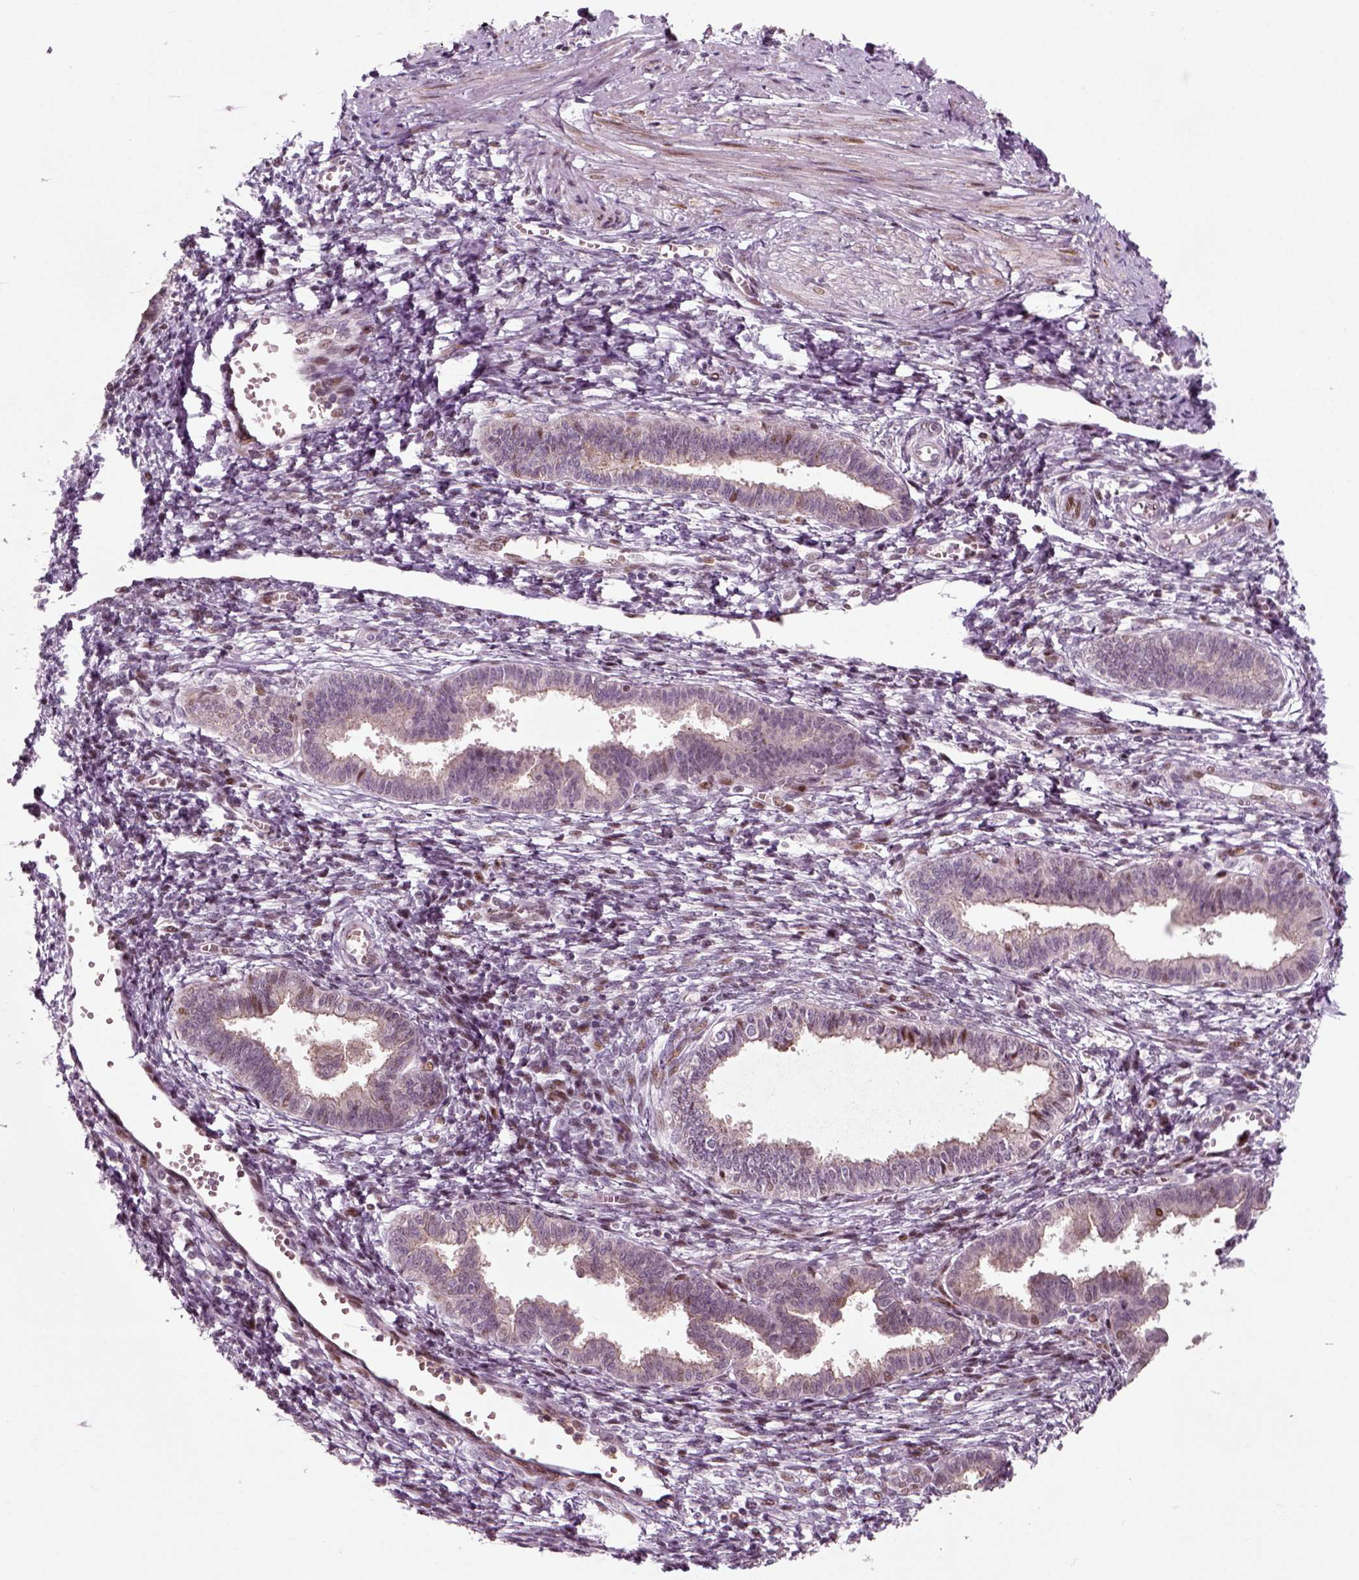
{"staining": {"intensity": "strong", "quantity": "<25%", "location": "nuclear"}, "tissue": "endometrium", "cell_type": "Cells in endometrial stroma", "image_type": "normal", "snomed": [{"axis": "morphology", "description": "Normal tissue, NOS"}, {"axis": "topography", "description": "Cervix"}, {"axis": "topography", "description": "Endometrium"}], "caption": "This micrograph displays normal endometrium stained with immunohistochemistry to label a protein in brown. The nuclear of cells in endometrial stroma show strong positivity for the protein. Nuclei are counter-stained blue.", "gene": "CDC14A", "patient": {"sex": "female", "age": 37}}